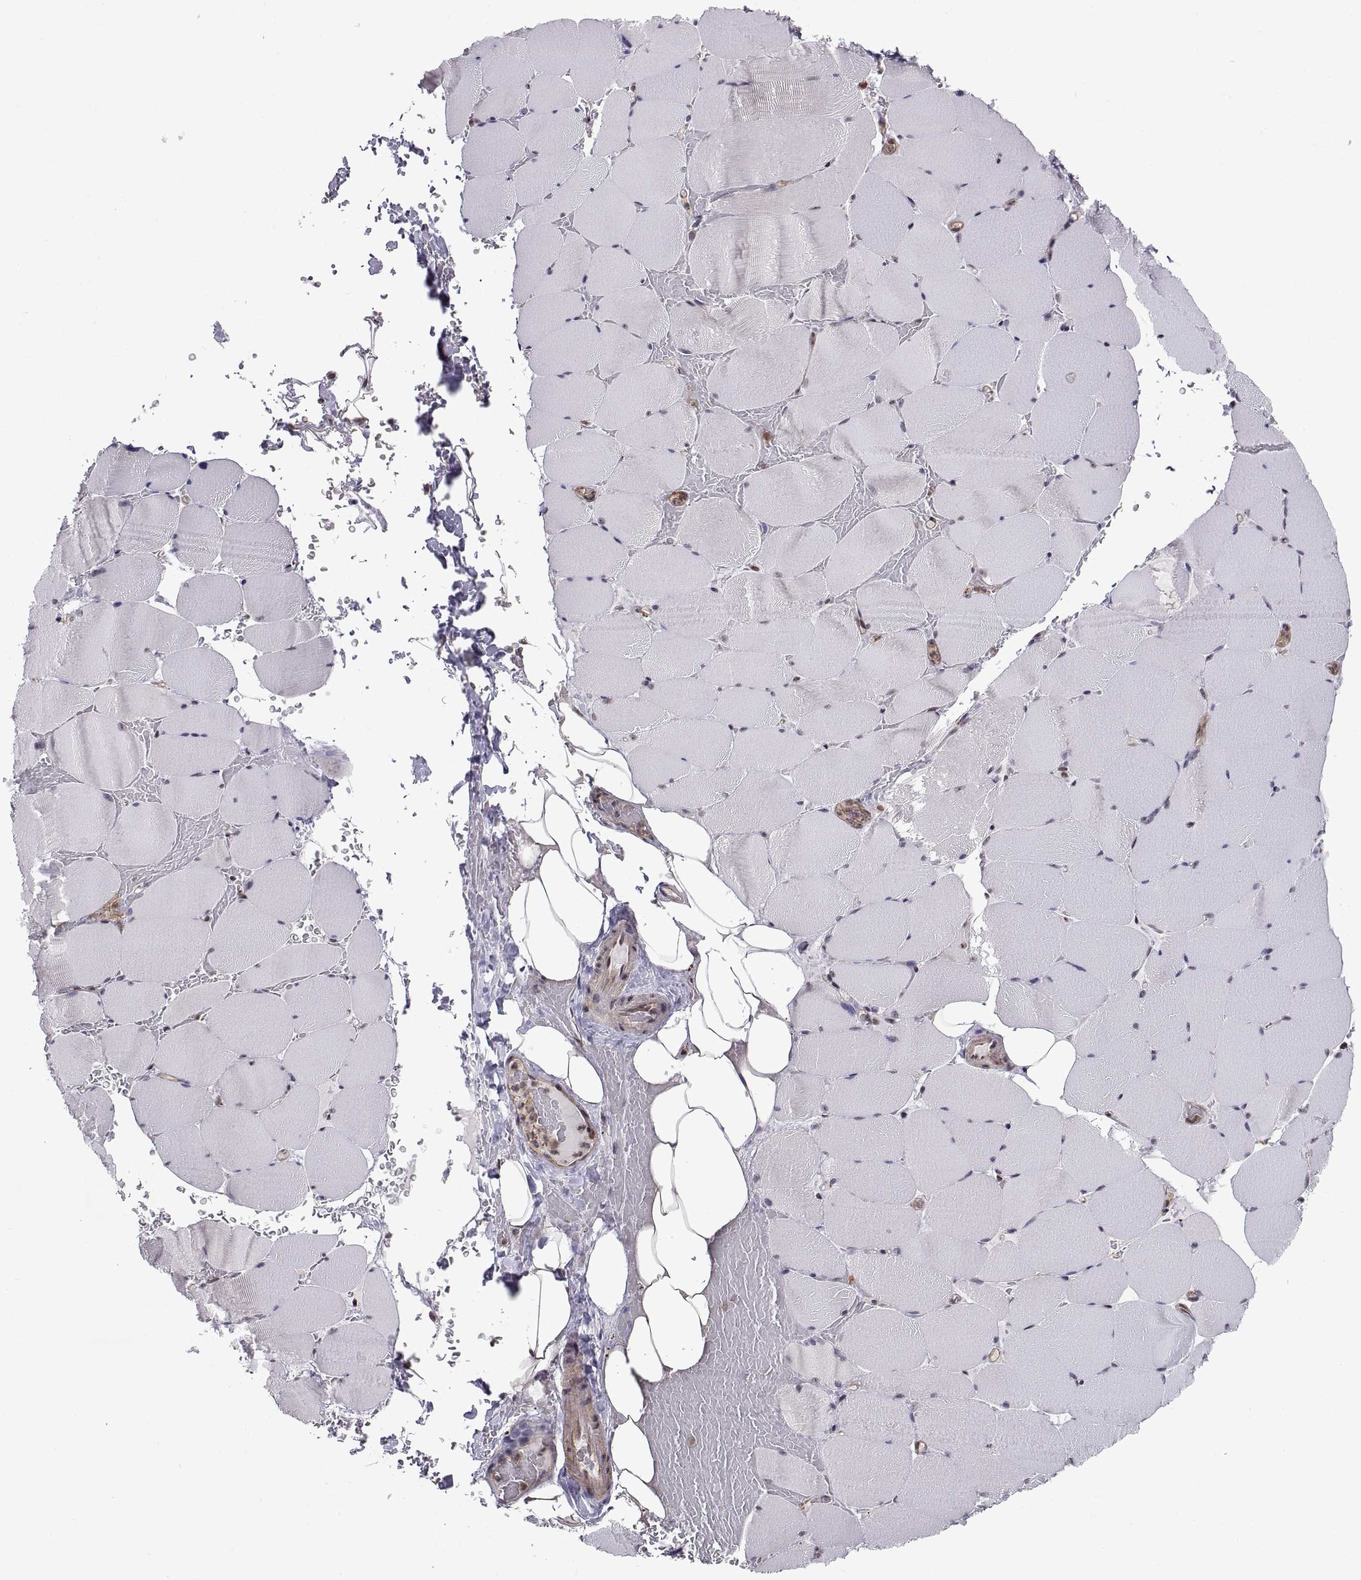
{"staining": {"intensity": "negative", "quantity": "none", "location": "none"}, "tissue": "skeletal muscle", "cell_type": "Myocytes", "image_type": "normal", "snomed": [{"axis": "morphology", "description": "Normal tissue, NOS"}, {"axis": "topography", "description": "Skeletal muscle"}], "caption": "Protein analysis of unremarkable skeletal muscle shows no significant staining in myocytes.", "gene": "ARRB1", "patient": {"sex": "female", "age": 37}}